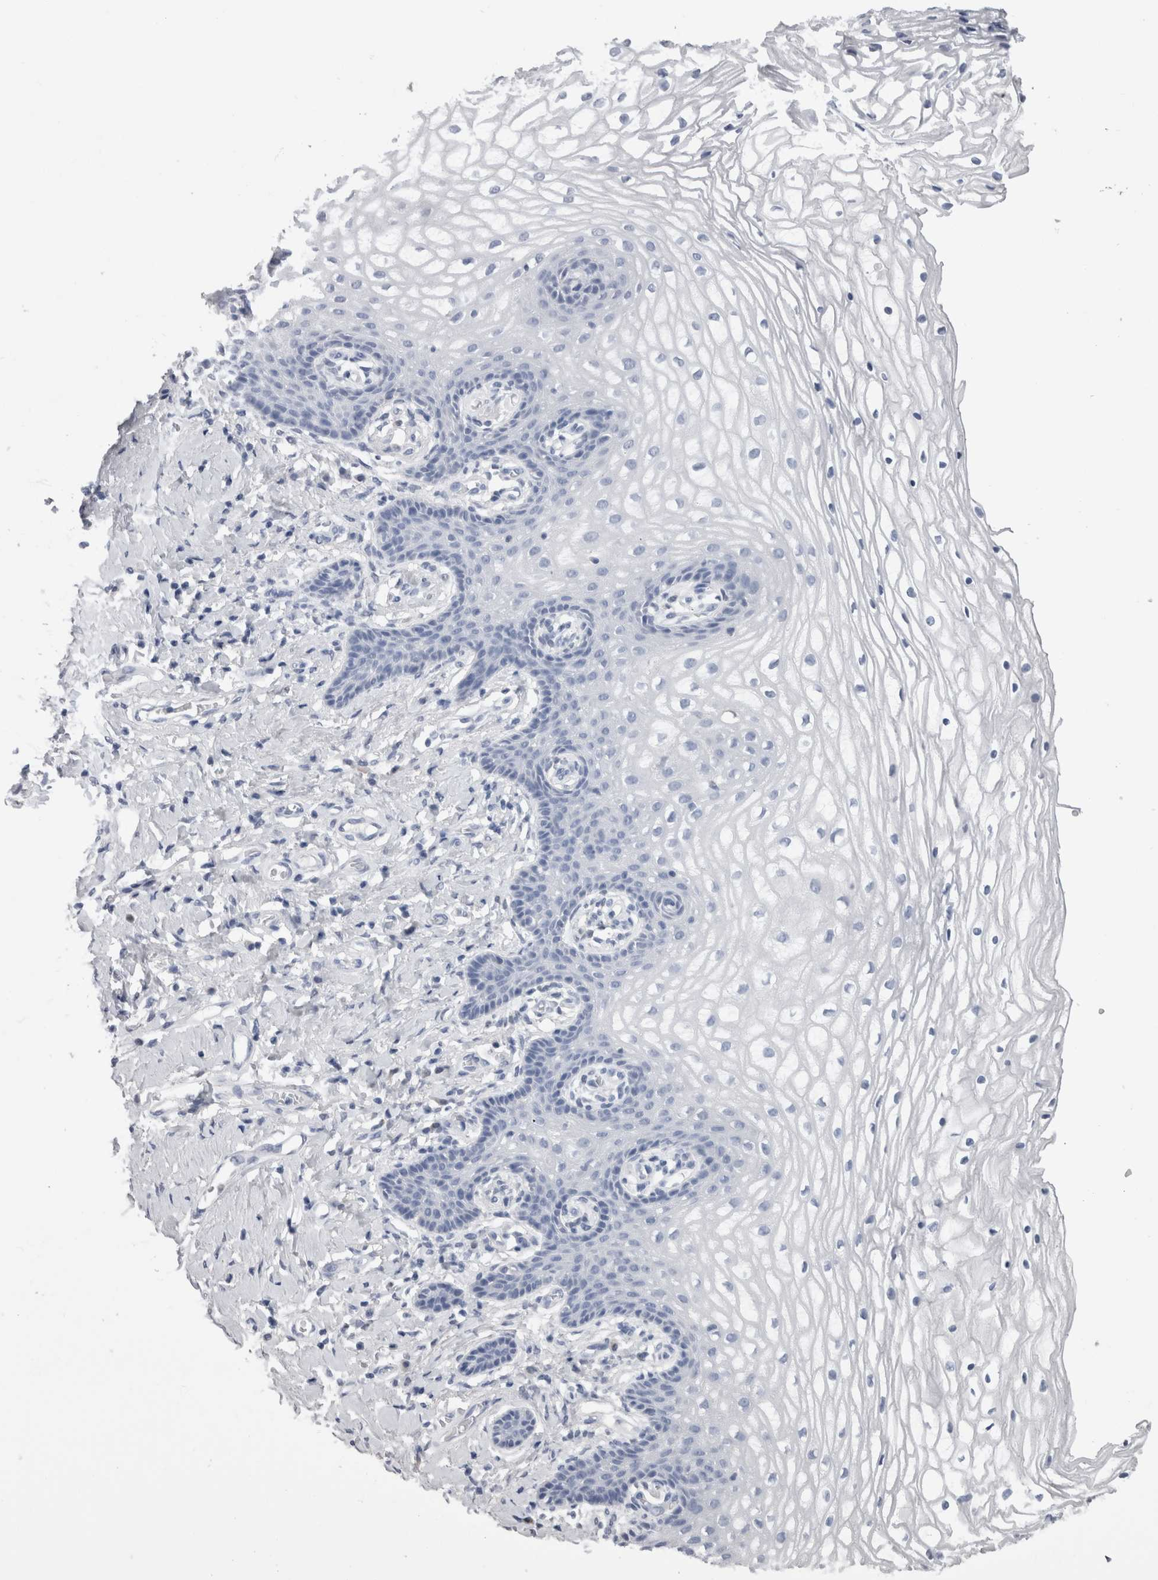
{"staining": {"intensity": "negative", "quantity": "none", "location": "none"}, "tissue": "vagina", "cell_type": "Squamous epithelial cells", "image_type": "normal", "snomed": [{"axis": "morphology", "description": "Normal tissue, NOS"}, {"axis": "topography", "description": "Vagina"}], "caption": "Vagina was stained to show a protein in brown. There is no significant expression in squamous epithelial cells. Brightfield microscopy of IHC stained with DAB (3,3'-diaminobenzidine) (brown) and hematoxylin (blue), captured at high magnification.", "gene": "CA8", "patient": {"sex": "female", "age": 60}}